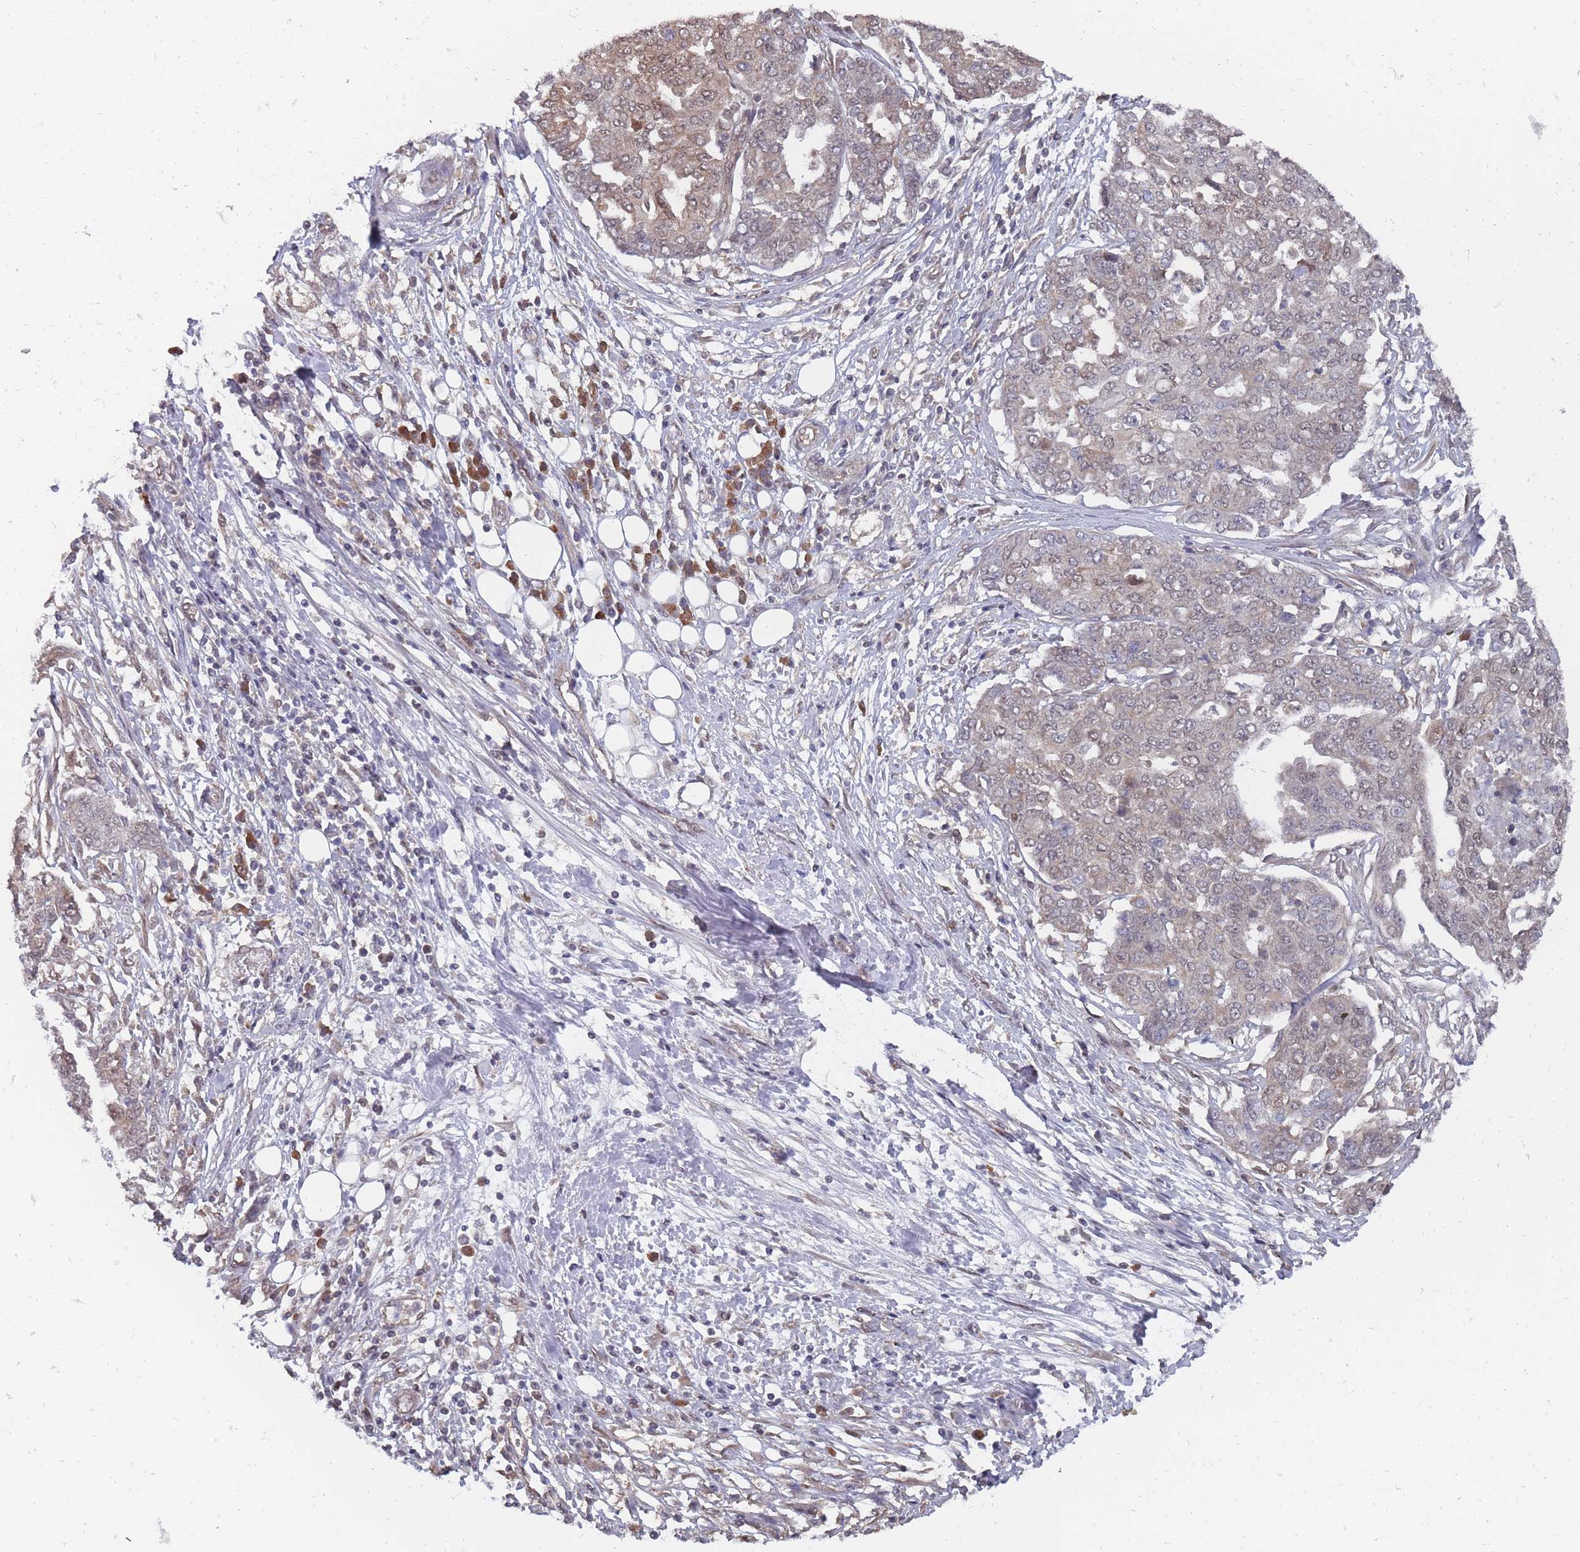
{"staining": {"intensity": "weak", "quantity": "25%-75%", "location": "cytoplasmic/membranous,nuclear"}, "tissue": "ovarian cancer", "cell_type": "Tumor cells", "image_type": "cancer", "snomed": [{"axis": "morphology", "description": "Cystadenocarcinoma, serous, NOS"}, {"axis": "topography", "description": "Soft tissue"}, {"axis": "topography", "description": "Ovary"}], "caption": "This micrograph exhibits immunohistochemistry staining of human ovarian cancer, with low weak cytoplasmic/membranous and nuclear positivity in approximately 25%-75% of tumor cells.", "gene": "NKD1", "patient": {"sex": "female", "age": 57}}